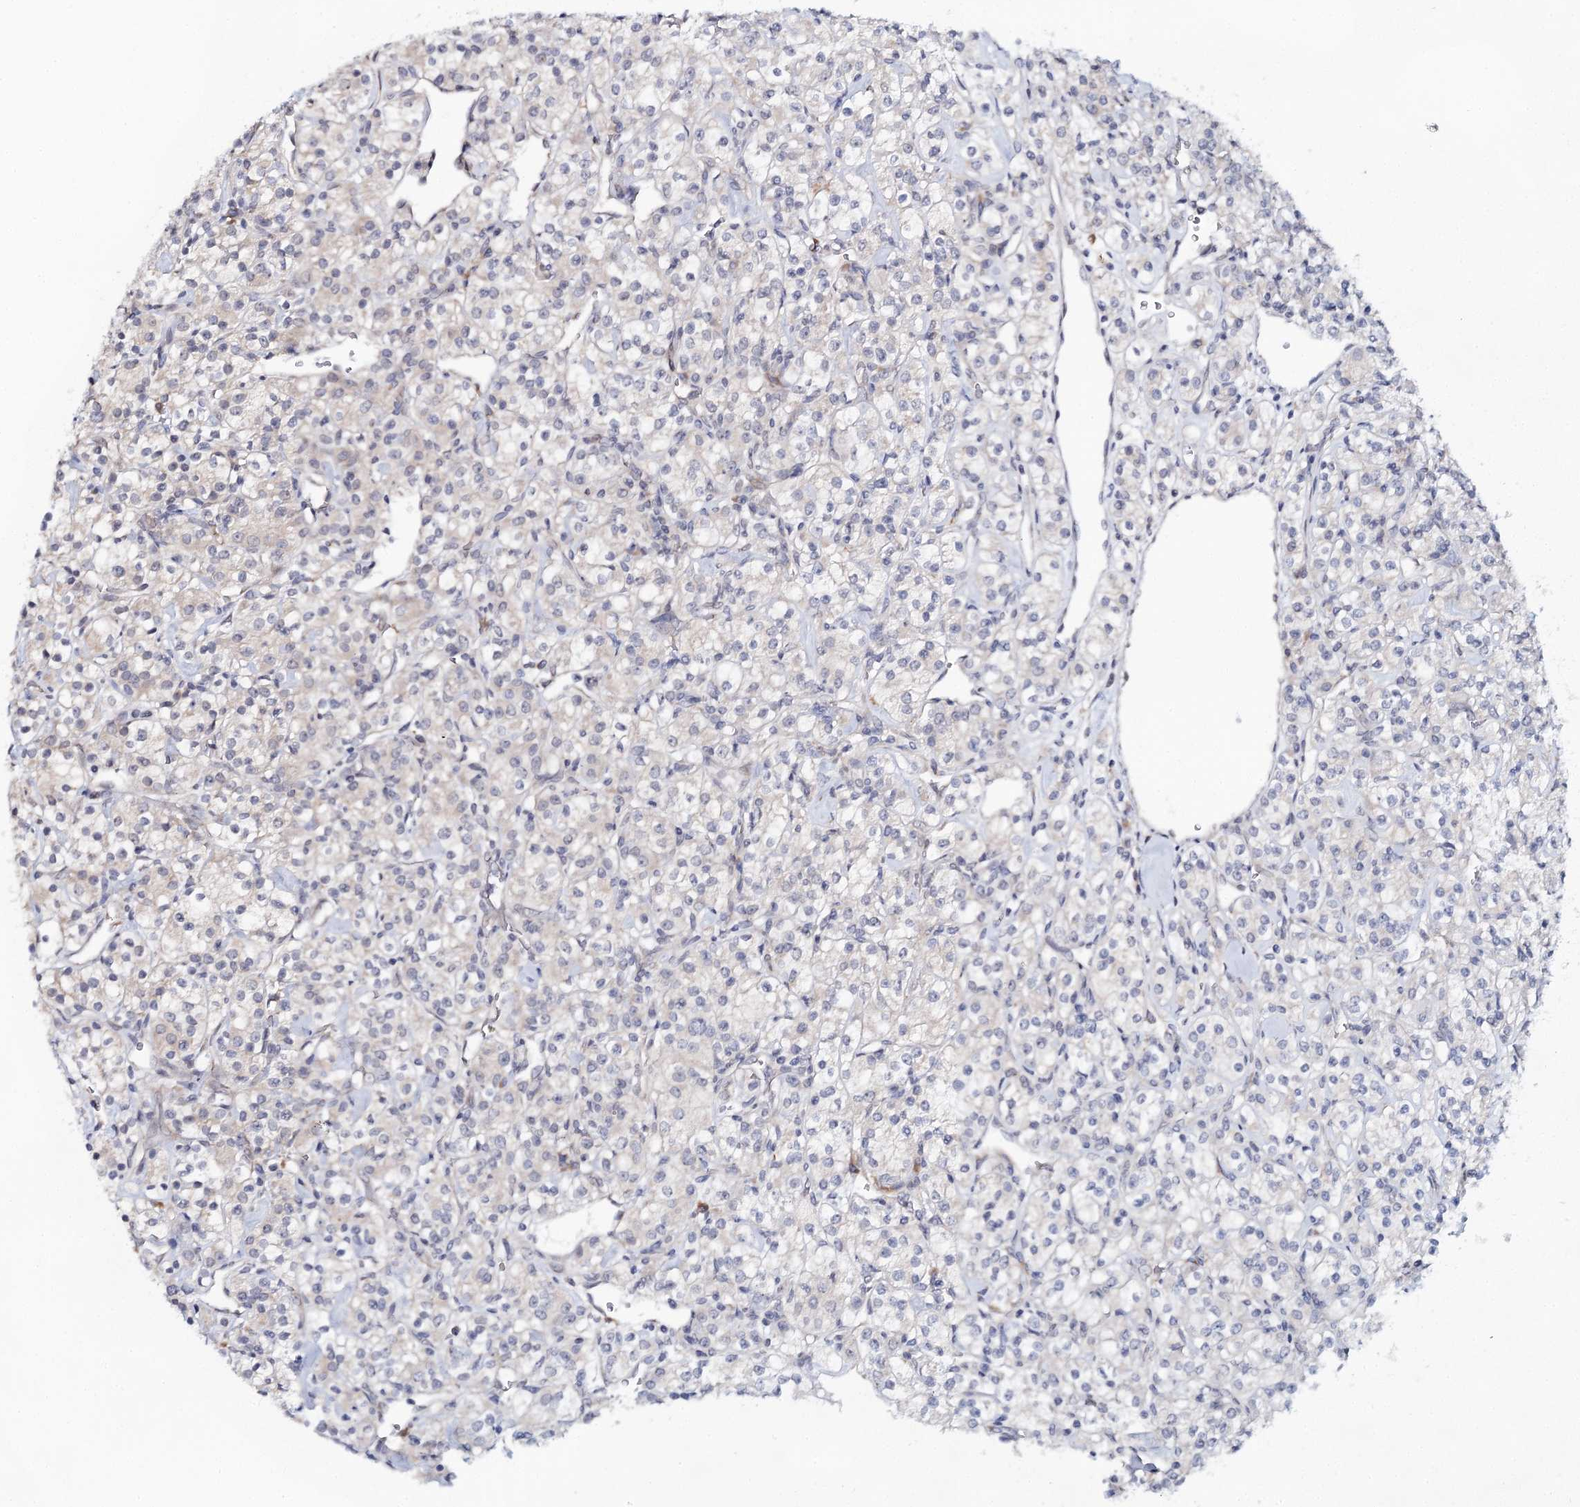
{"staining": {"intensity": "negative", "quantity": "none", "location": "none"}, "tissue": "renal cancer", "cell_type": "Tumor cells", "image_type": "cancer", "snomed": [{"axis": "morphology", "description": "Adenocarcinoma, NOS"}, {"axis": "topography", "description": "Kidney"}], "caption": "This image is of renal cancer stained with IHC to label a protein in brown with the nuclei are counter-stained blue. There is no positivity in tumor cells.", "gene": "BLTP1", "patient": {"sex": "male", "age": 77}}